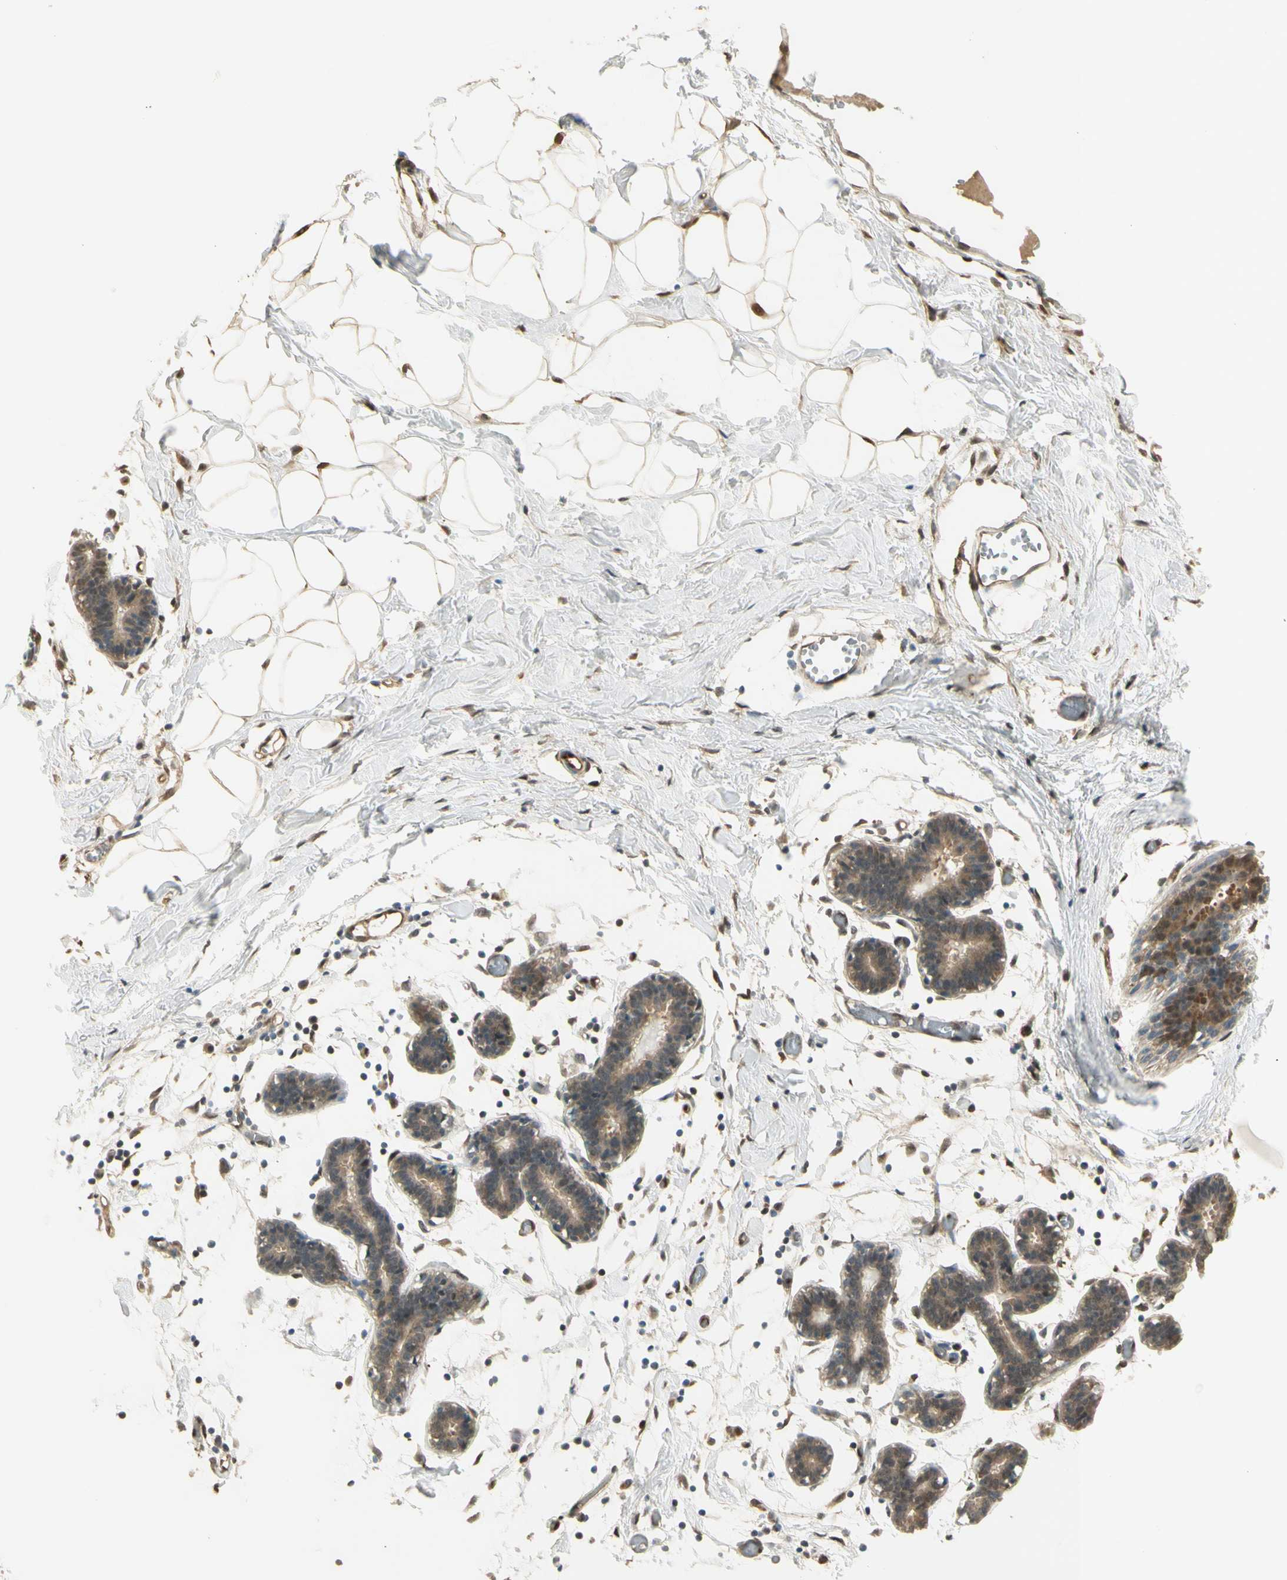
{"staining": {"intensity": "moderate", "quantity": ">75%", "location": "cytoplasmic/membranous"}, "tissue": "breast", "cell_type": "Adipocytes", "image_type": "normal", "snomed": [{"axis": "morphology", "description": "Normal tissue, NOS"}, {"axis": "topography", "description": "Breast"}], "caption": "A micrograph of breast stained for a protein exhibits moderate cytoplasmic/membranous brown staining in adipocytes.", "gene": "SERPINB6", "patient": {"sex": "female", "age": 27}}